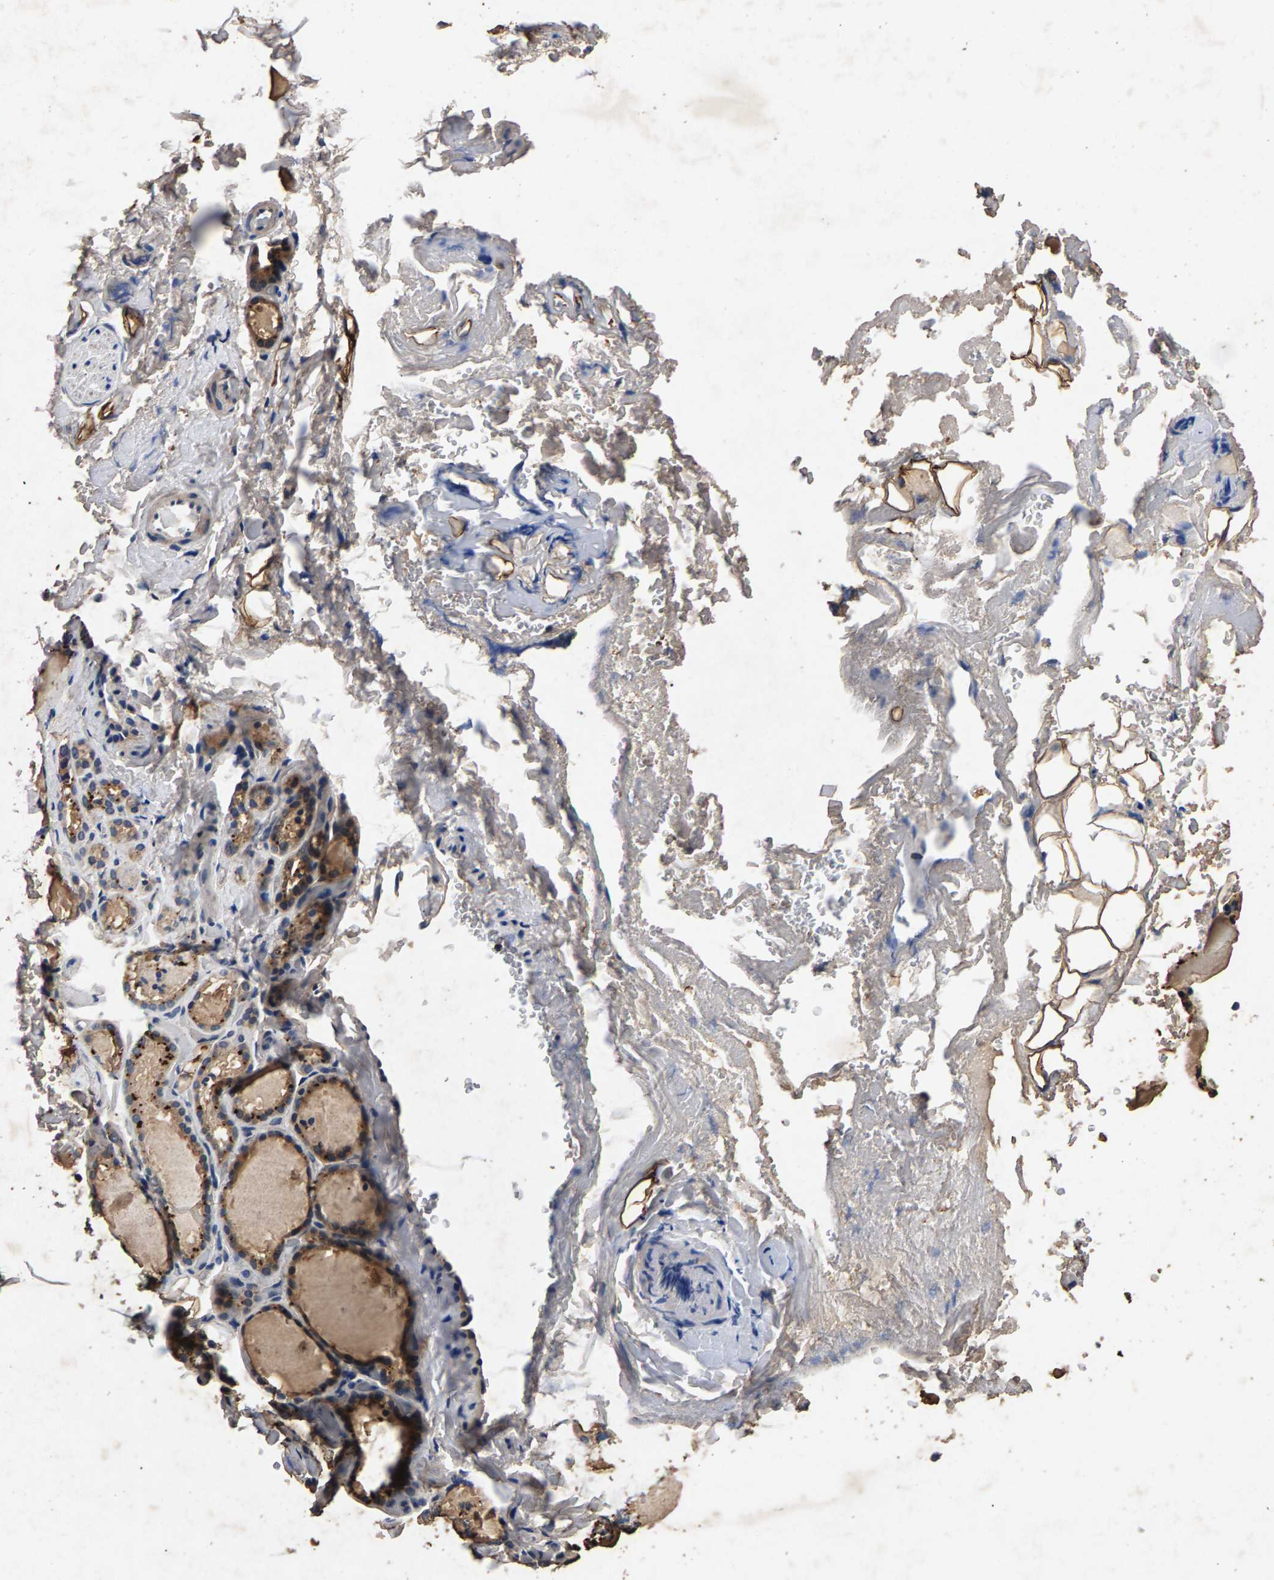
{"staining": {"intensity": "moderate", "quantity": ">75%", "location": "cytoplasmic/membranous"}, "tissue": "thyroid gland", "cell_type": "Glandular cells", "image_type": "normal", "snomed": [{"axis": "morphology", "description": "Normal tissue, NOS"}, {"axis": "topography", "description": "Thyroid gland"}], "caption": "Immunohistochemistry (IHC) staining of normal thyroid gland, which reveals medium levels of moderate cytoplasmic/membranous expression in approximately >75% of glandular cells indicating moderate cytoplasmic/membranous protein staining. The staining was performed using DAB (3,3'-diaminobenzidine) (brown) for protein detection and nuclei were counterstained in hematoxylin (blue).", "gene": "PPP1CC", "patient": {"sex": "female", "age": 44}}